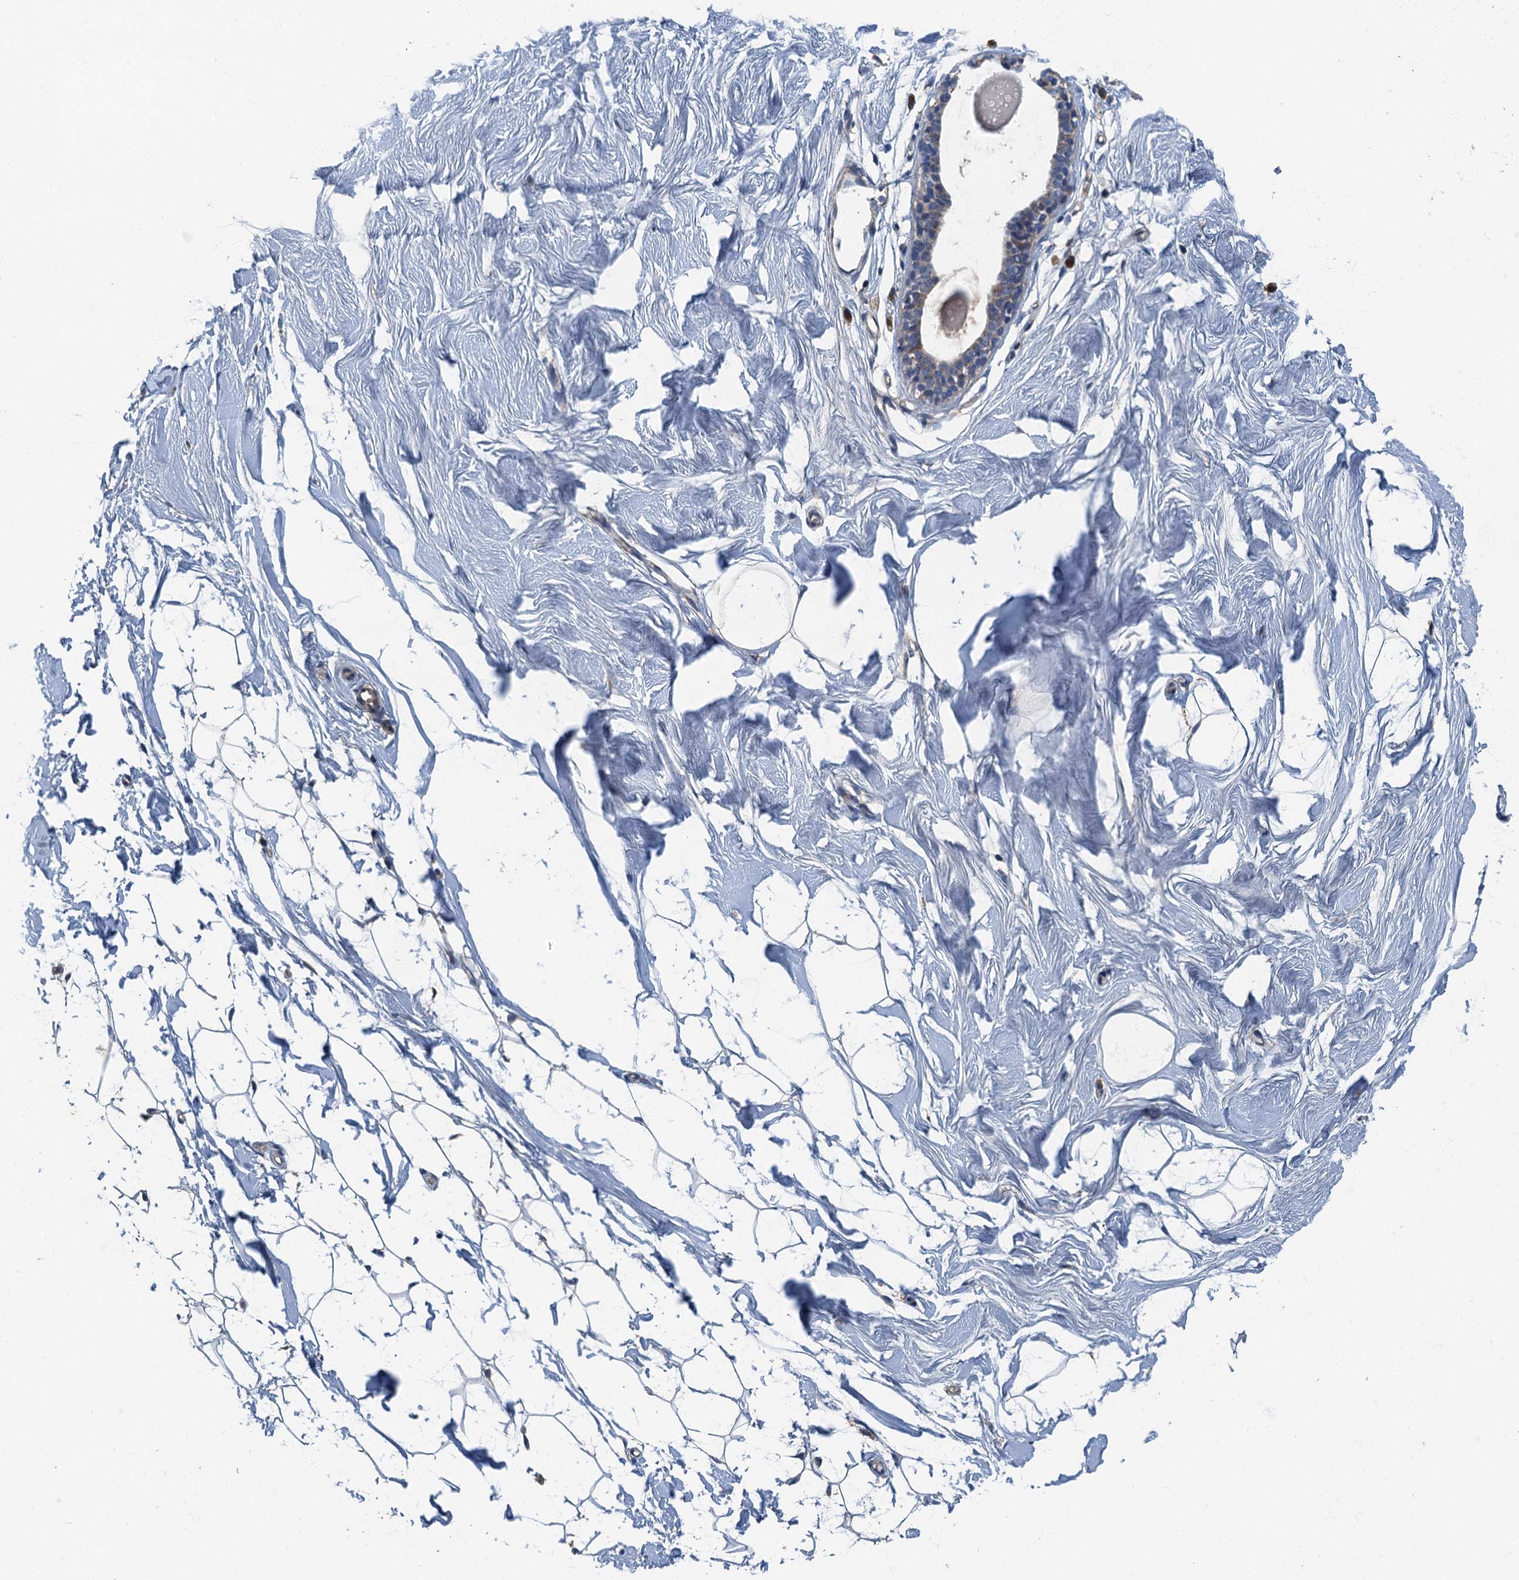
{"staining": {"intensity": "negative", "quantity": "none", "location": "none"}, "tissue": "breast", "cell_type": "Adipocytes", "image_type": "normal", "snomed": [{"axis": "morphology", "description": "Normal tissue, NOS"}, {"axis": "topography", "description": "Breast"}], "caption": "Histopathology image shows no protein expression in adipocytes of unremarkable breast.", "gene": "DDX49", "patient": {"sex": "female", "age": 26}}